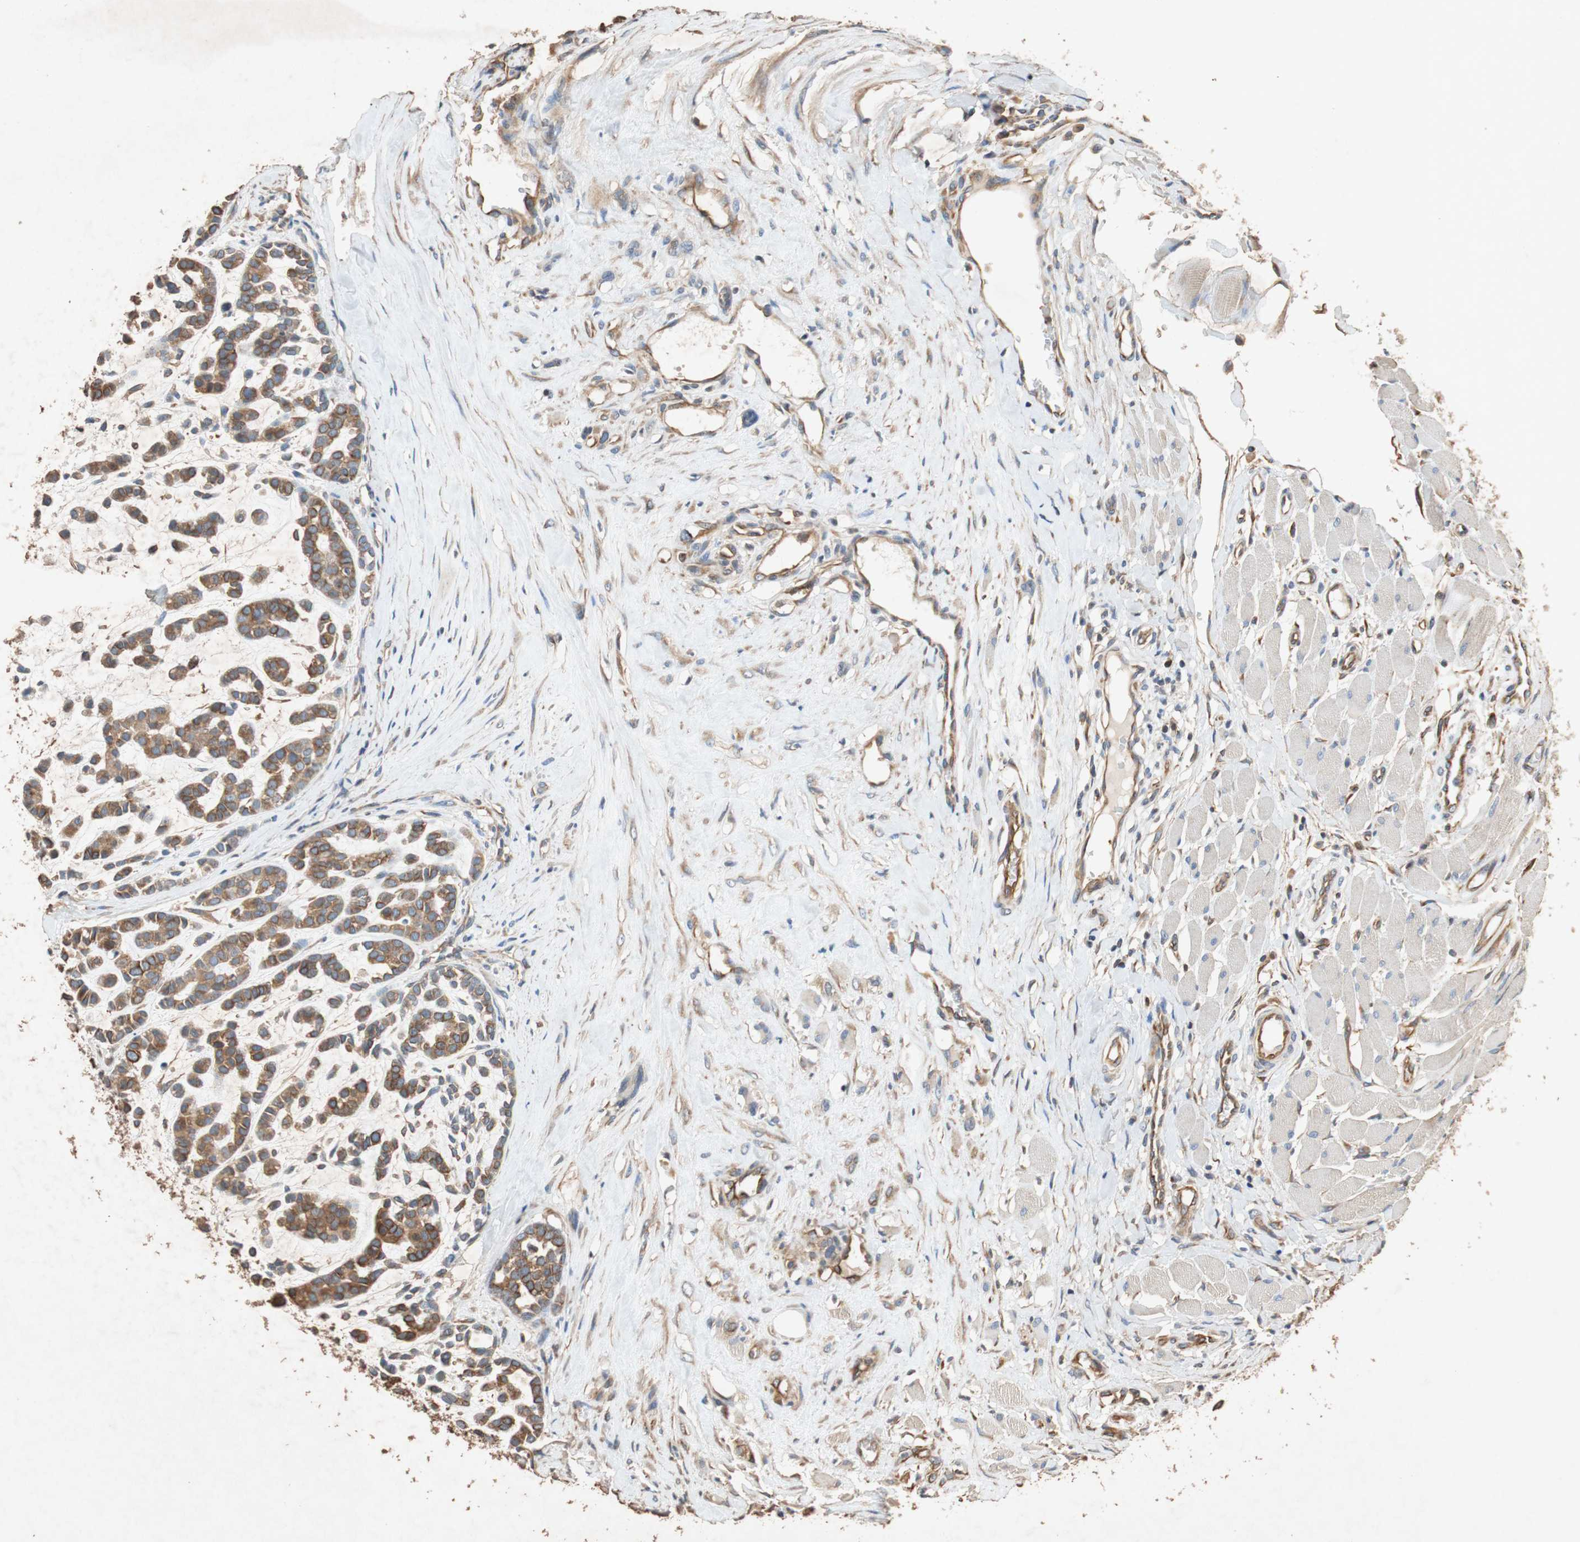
{"staining": {"intensity": "moderate", "quantity": ">75%", "location": "cytoplasmic/membranous"}, "tissue": "head and neck cancer", "cell_type": "Tumor cells", "image_type": "cancer", "snomed": [{"axis": "morphology", "description": "Adenocarcinoma, NOS"}, {"axis": "morphology", "description": "Adenoma, NOS"}, {"axis": "topography", "description": "Head-Neck"}], "caption": "Head and neck adenoma stained with DAB (3,3'-diaminobenzidine) immunohistochemistry (IHC) demonstrates medium levels of moderate cytoplasmic/membranous positivity in approximately >75% of tumor cells.", "gene": "TUBB", "patient": {"sex": "female", "age": 55}}